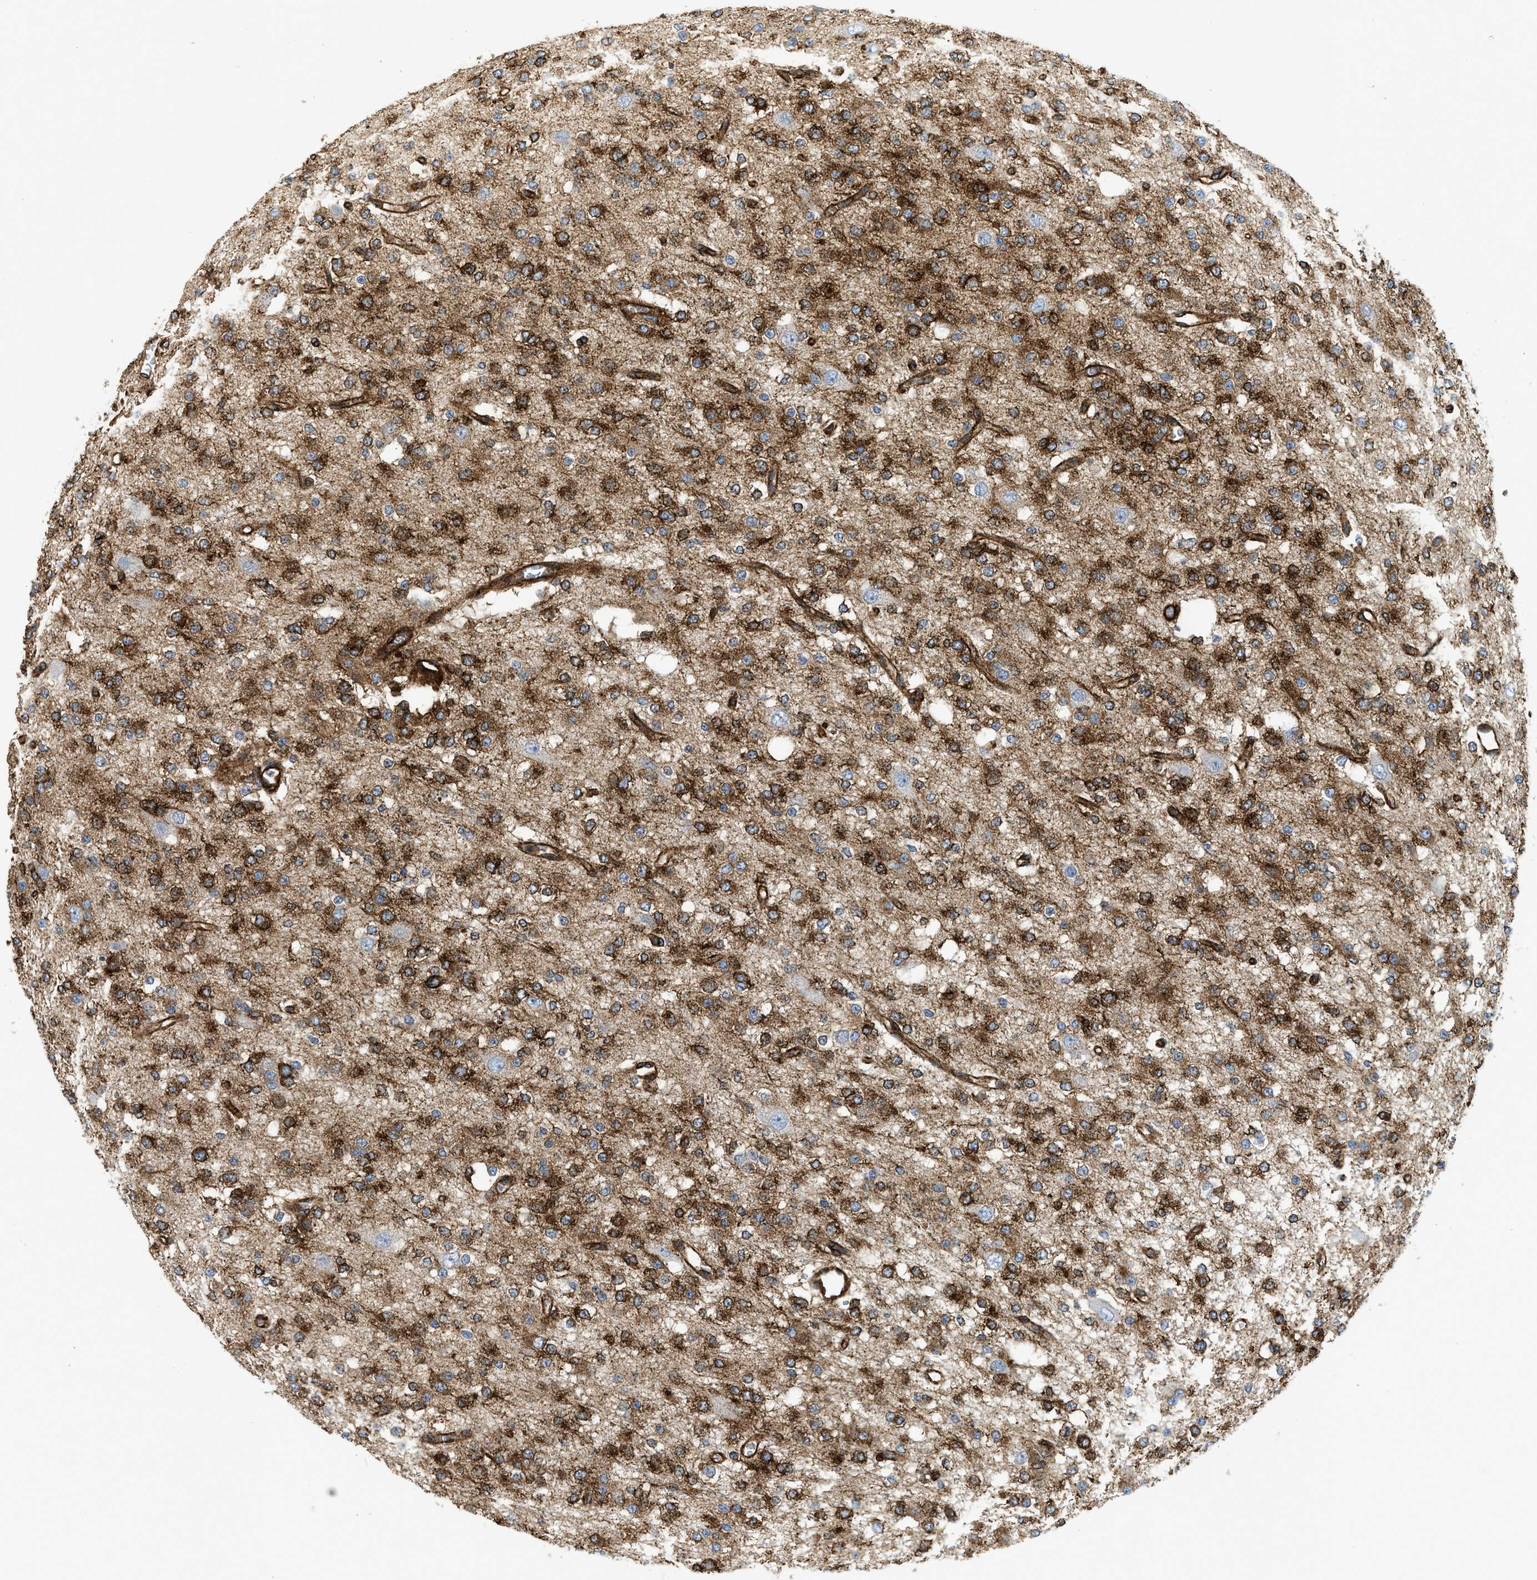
{"staining": {"intensity": "strong", "quantity": ">75%", "location": "cytoplasmic/membranous"}, "tissue": "glioma", "cell_type": "Tumor cells", "image_type": "cancer", "snomed": [{"axis": "morphology", "description": "Glioma, malignant, Low grade"}, {"axis": "topography", "description": "Brain"}], "caption": "Malignant glioma (low-grade) stained with immunohistochemistry demonstrates strong cytoplasmic/membranous staining in about >75% of tumor cells.", "gene": "HIP1", "patient": {"sex": "male", "age": 38}}